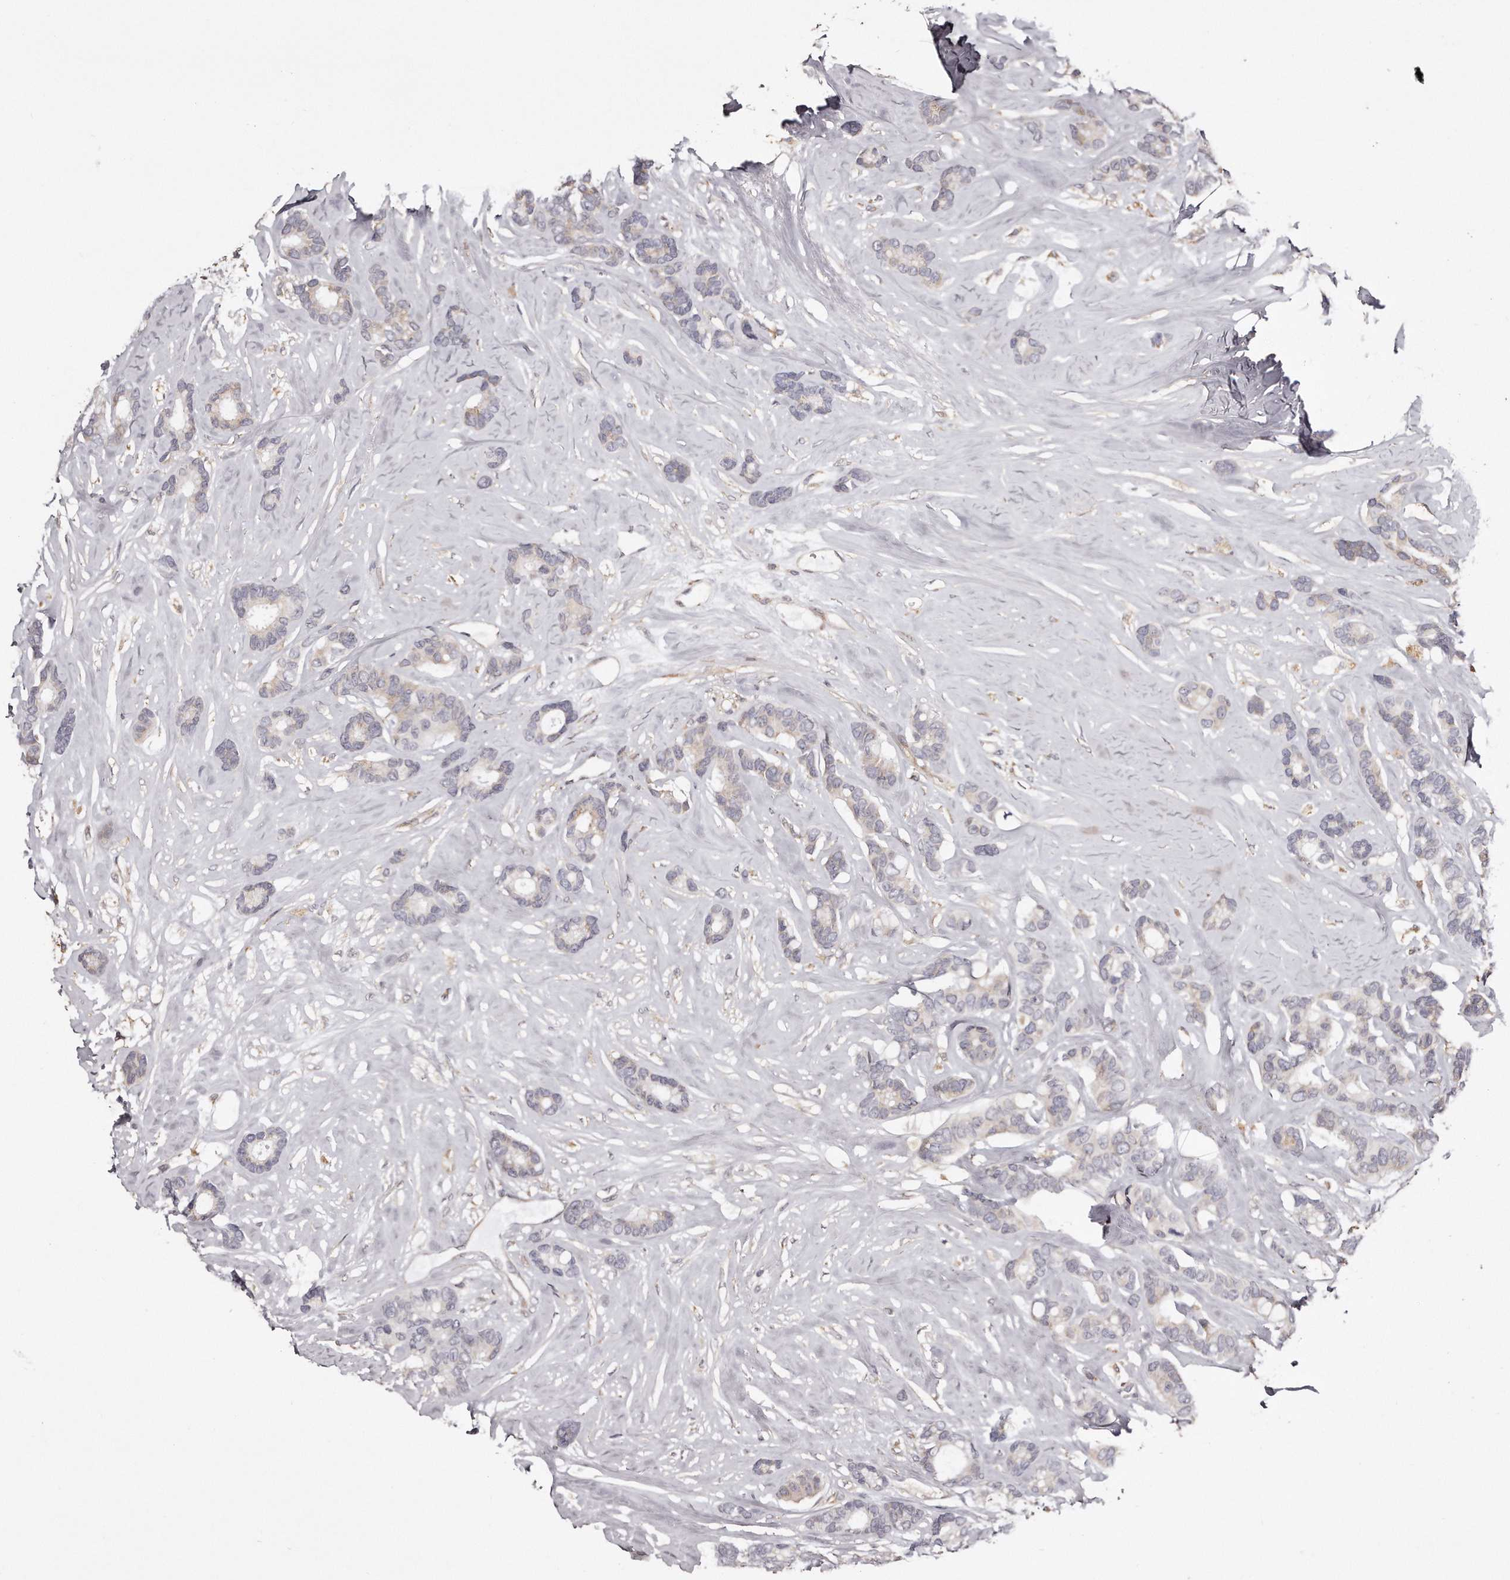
{"staining": {"intensity": "weak", "quantity": "<25%", "location": "cytoplasmic/membranous"}, "tissue": "breast cancer", "cell_type": "Tumor cells", "image_type": "cancer", "snomed": [{"axis": "morphology", "description": "Duct carcinoma"}, {"axis": "topography", "description": "Breast"}], "caption": "There is no significant expression in tumor cells of infiltrating ductal carcinoma (breast).", "gene": "TRAPPC14", "patient": {"sex": "female", "age": 87}}